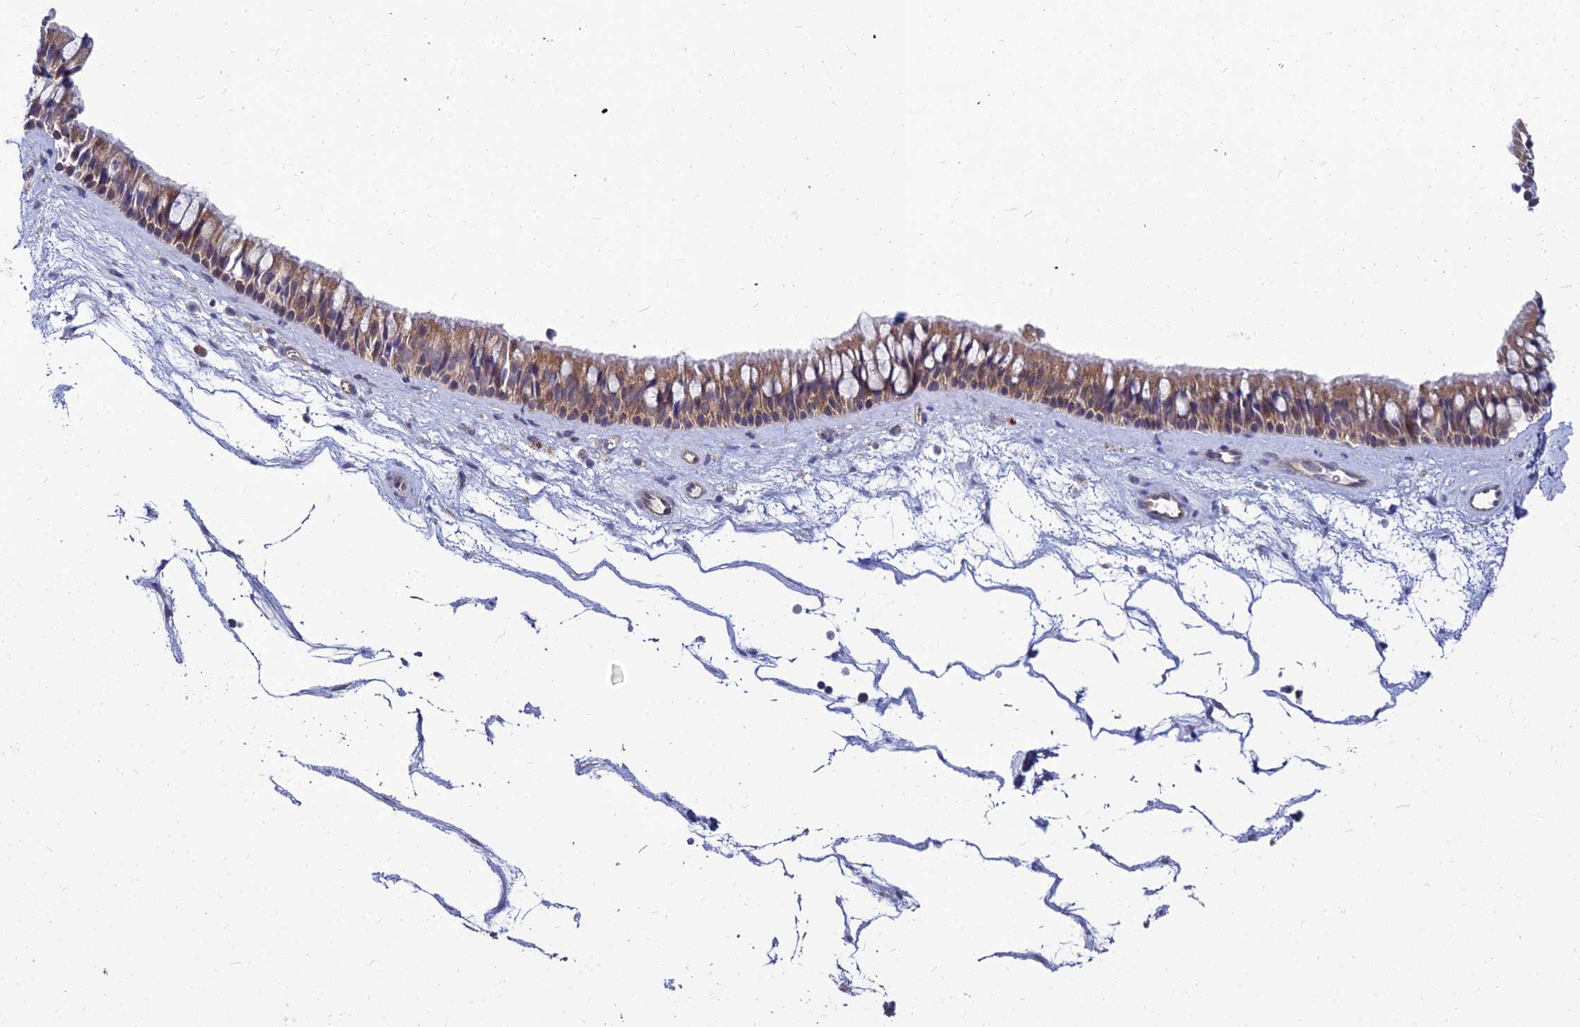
{"staining": {"intensity": "moderate", "quantity": ">75%", "location": "cytoplasmic/membranous"}, "tissue": "nasopharynx", "cell_type": "Respiratory epithelial cells", "image_type": "normal", "snomed": [{"axis": "morphology", "description": "Normal tissue, NOS"}, {"axis": "topography", "description": "Nasopharynx"}], "caption": "DAB (3,3'-diaminobenzidine) immunohistochemical staining of normal human nasopharynx reveals moderate cytoplasmic/membranous protein expression in approximately >75% of respiratory epithelial cells.", "gene": "NPY", "patient": {"sex": "male", "age": 64}}